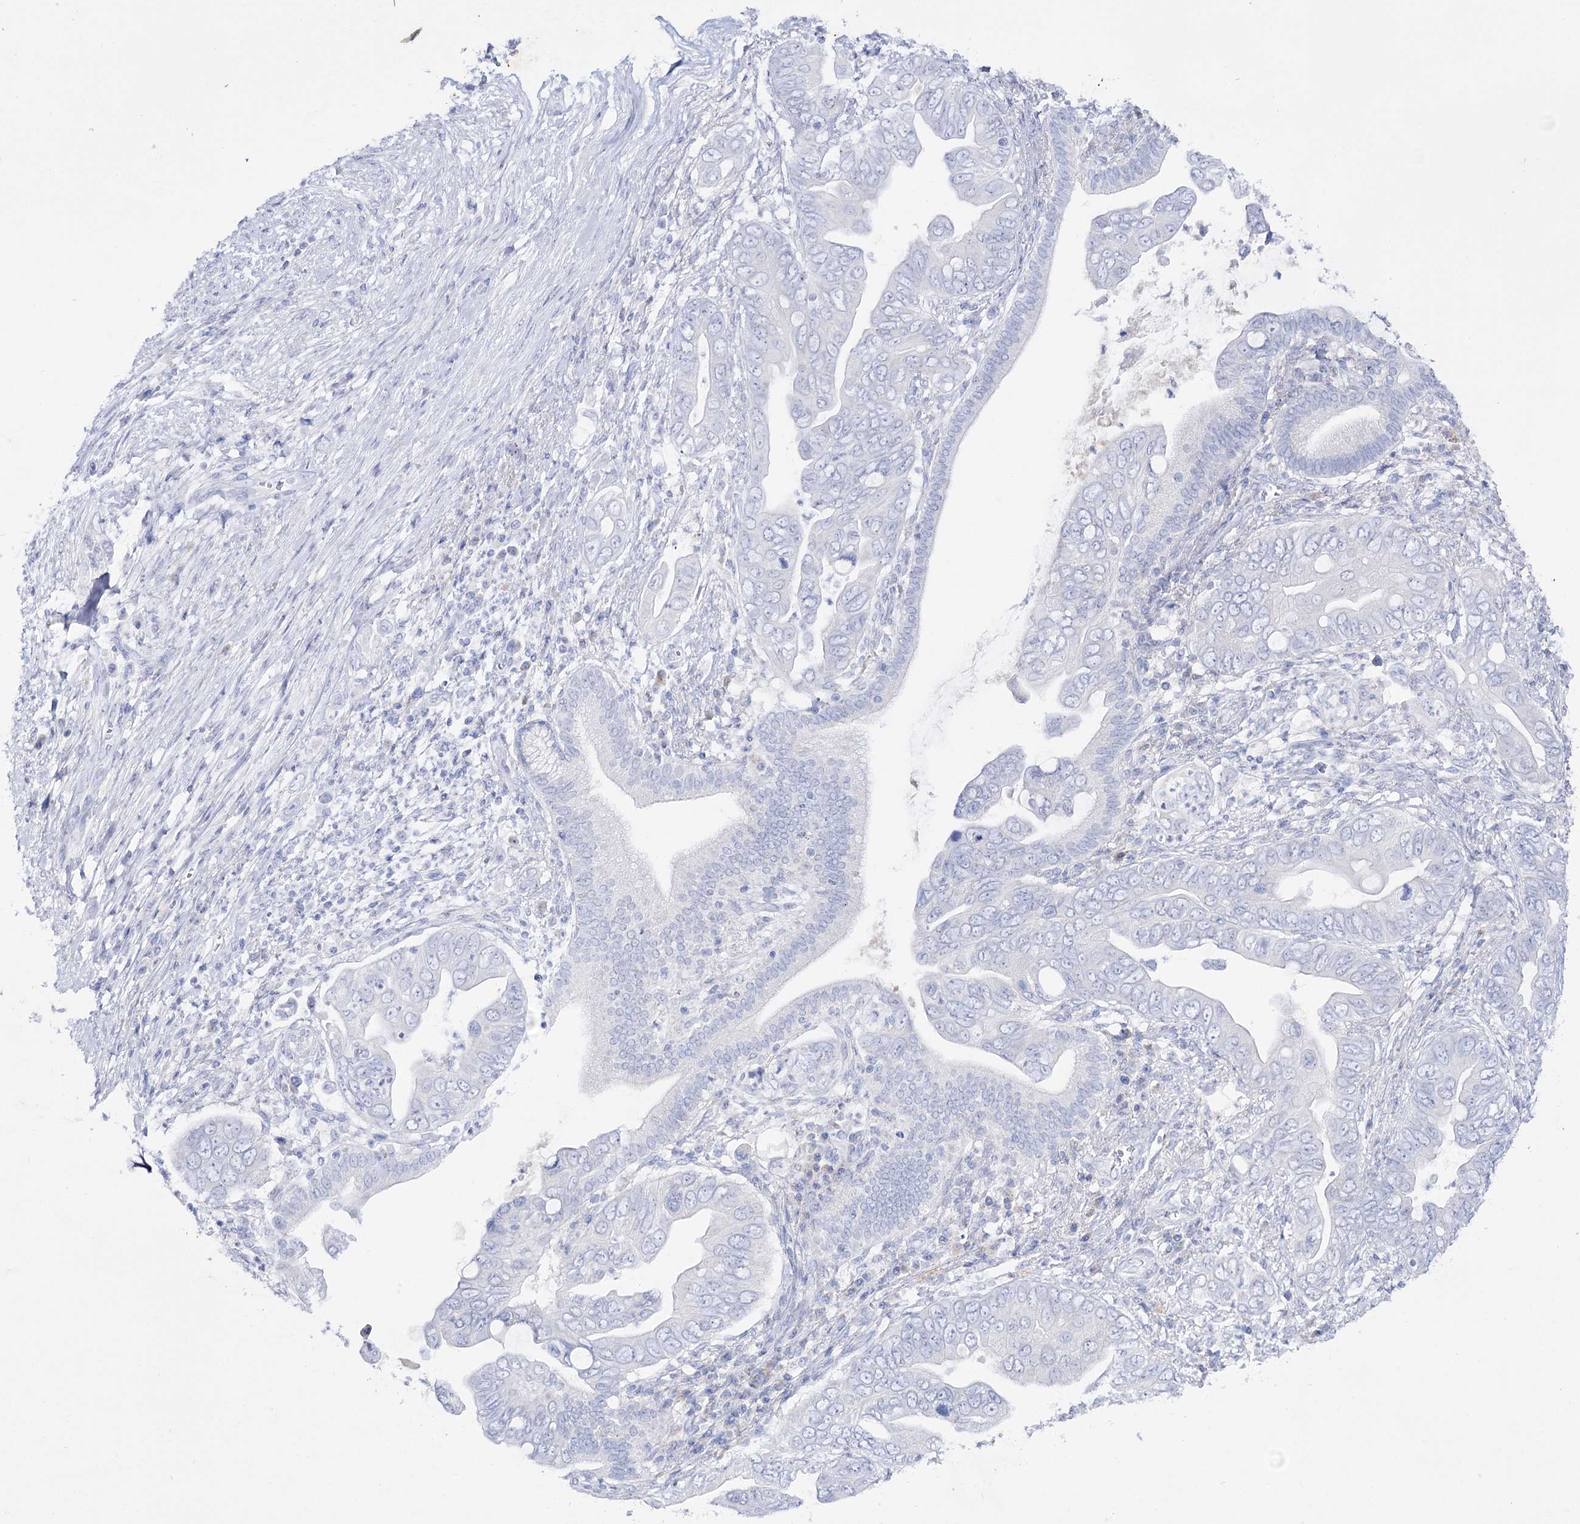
{"staining": {"intensity": "negative", "quantity": "none", "location": "none"}, "tissue": "pancreatic cancer", "cell_type": "Tumor cells", "image_type": "cancer", "snomed": [{"axis": "morphology", "description": "Adenocarcinoma, NOS"}, {"axis": "topography", "description": "Pancreas"}], "caption": "Immunohistochemistry (IHC) of human pancreatic adenocarcinoma demonstrates no positivity in tumor cells. (DAB (3,3'-diaminobenzidine) immunohistochemistry with hematoxylin counter stain).", "gene": "NAGLU", "patient": {"sex": "male", "age": 75}}